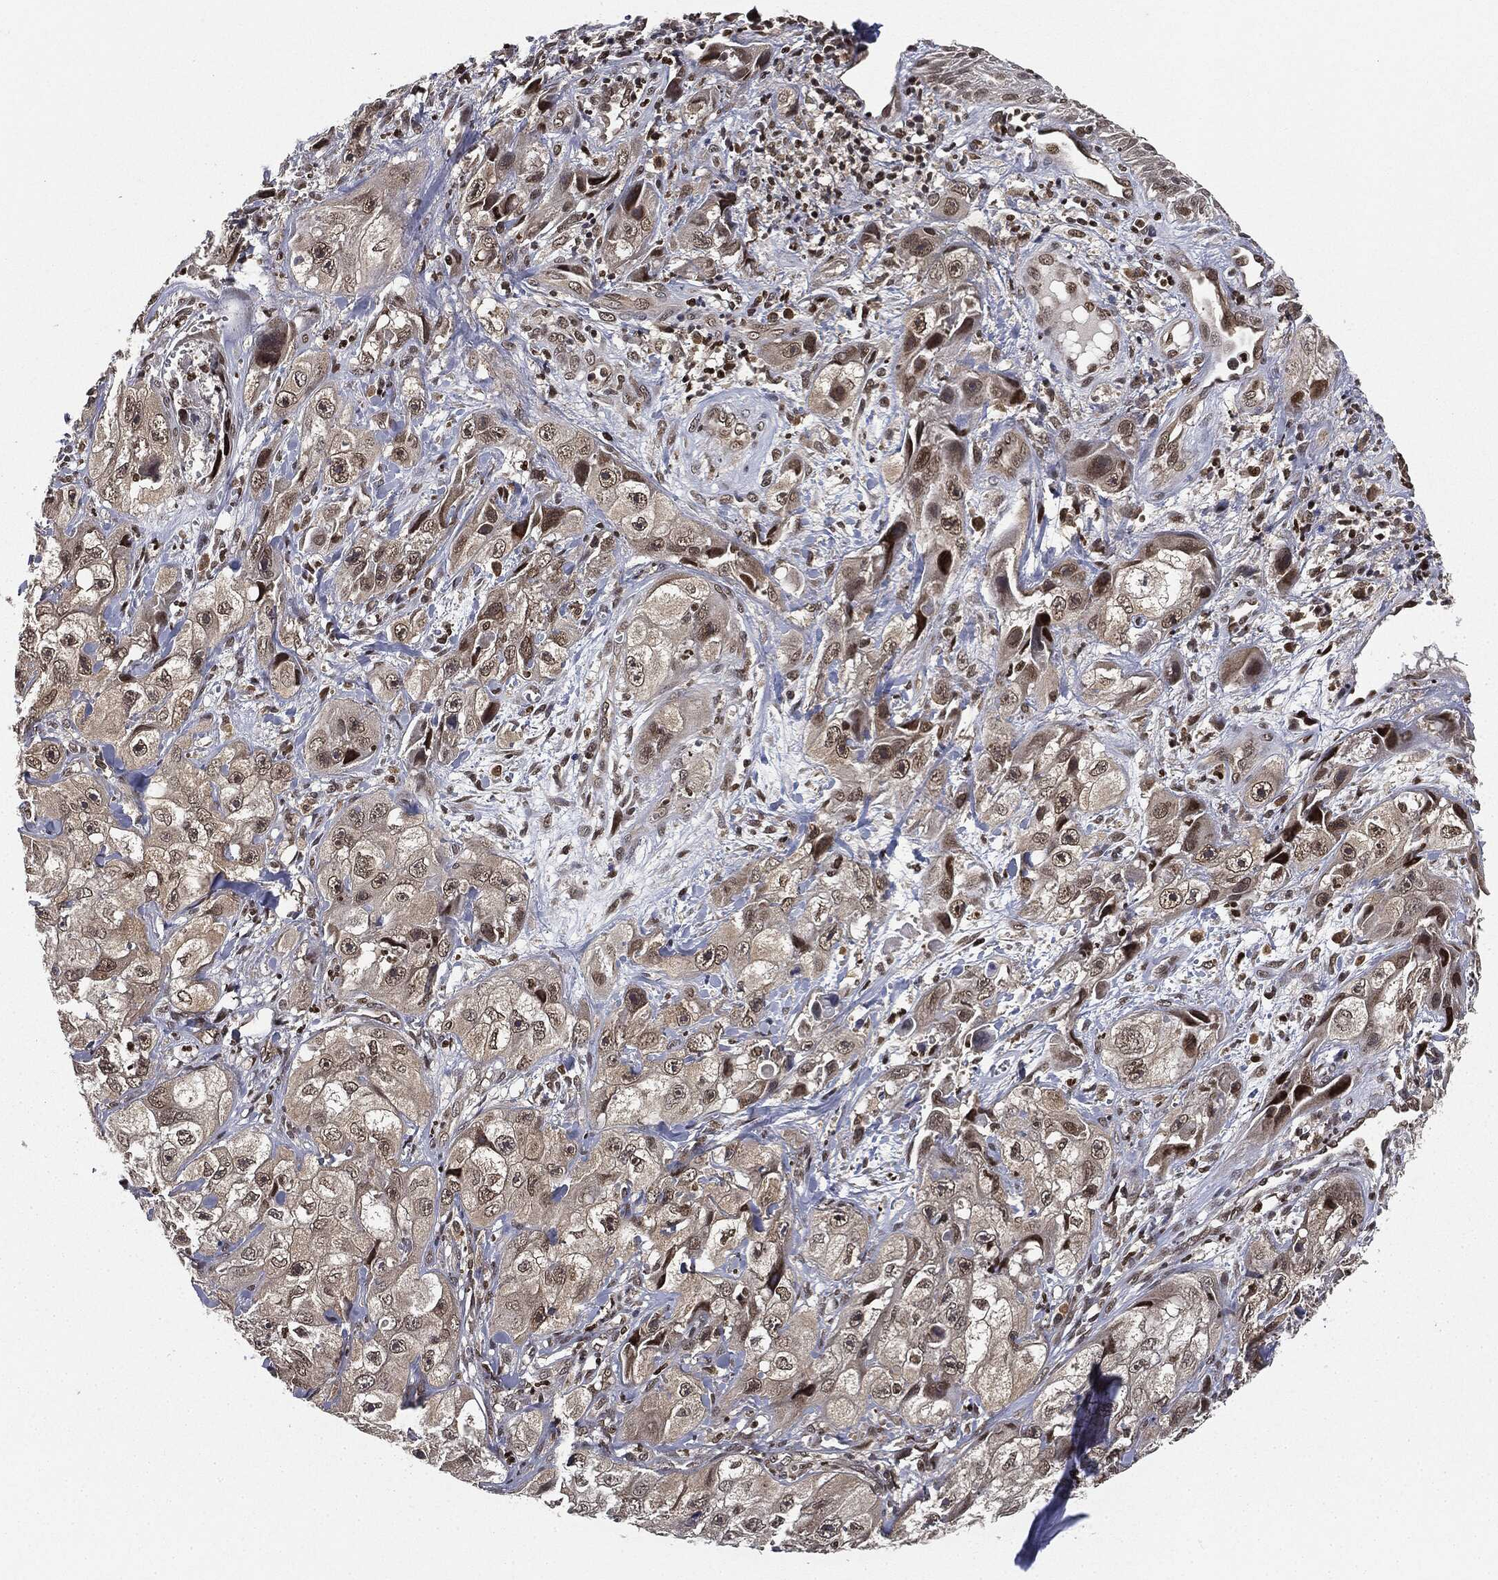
{"staining": {"intensity": "weak", "quantity": "25%-75%", "location": "nuclear"}, "tissue": "skin cancer", "cell_type": "Tumor cells", "image_type": "cancer", "snomed": [{"axis": "morphology", "description": "Squamous cell carcinoma, NOS"}, {"axis": "topography", "description": "Skin"}, {"axis": "topography", "description": "Subcutis"}], "caption": "Skin cancer stained for a protein (brown) shows weak nuclear positive staining in approximately 25%-75% of tumor cells.", "gene": "TBC1D22A", "patient": {"sex": "male", "age": 73}}